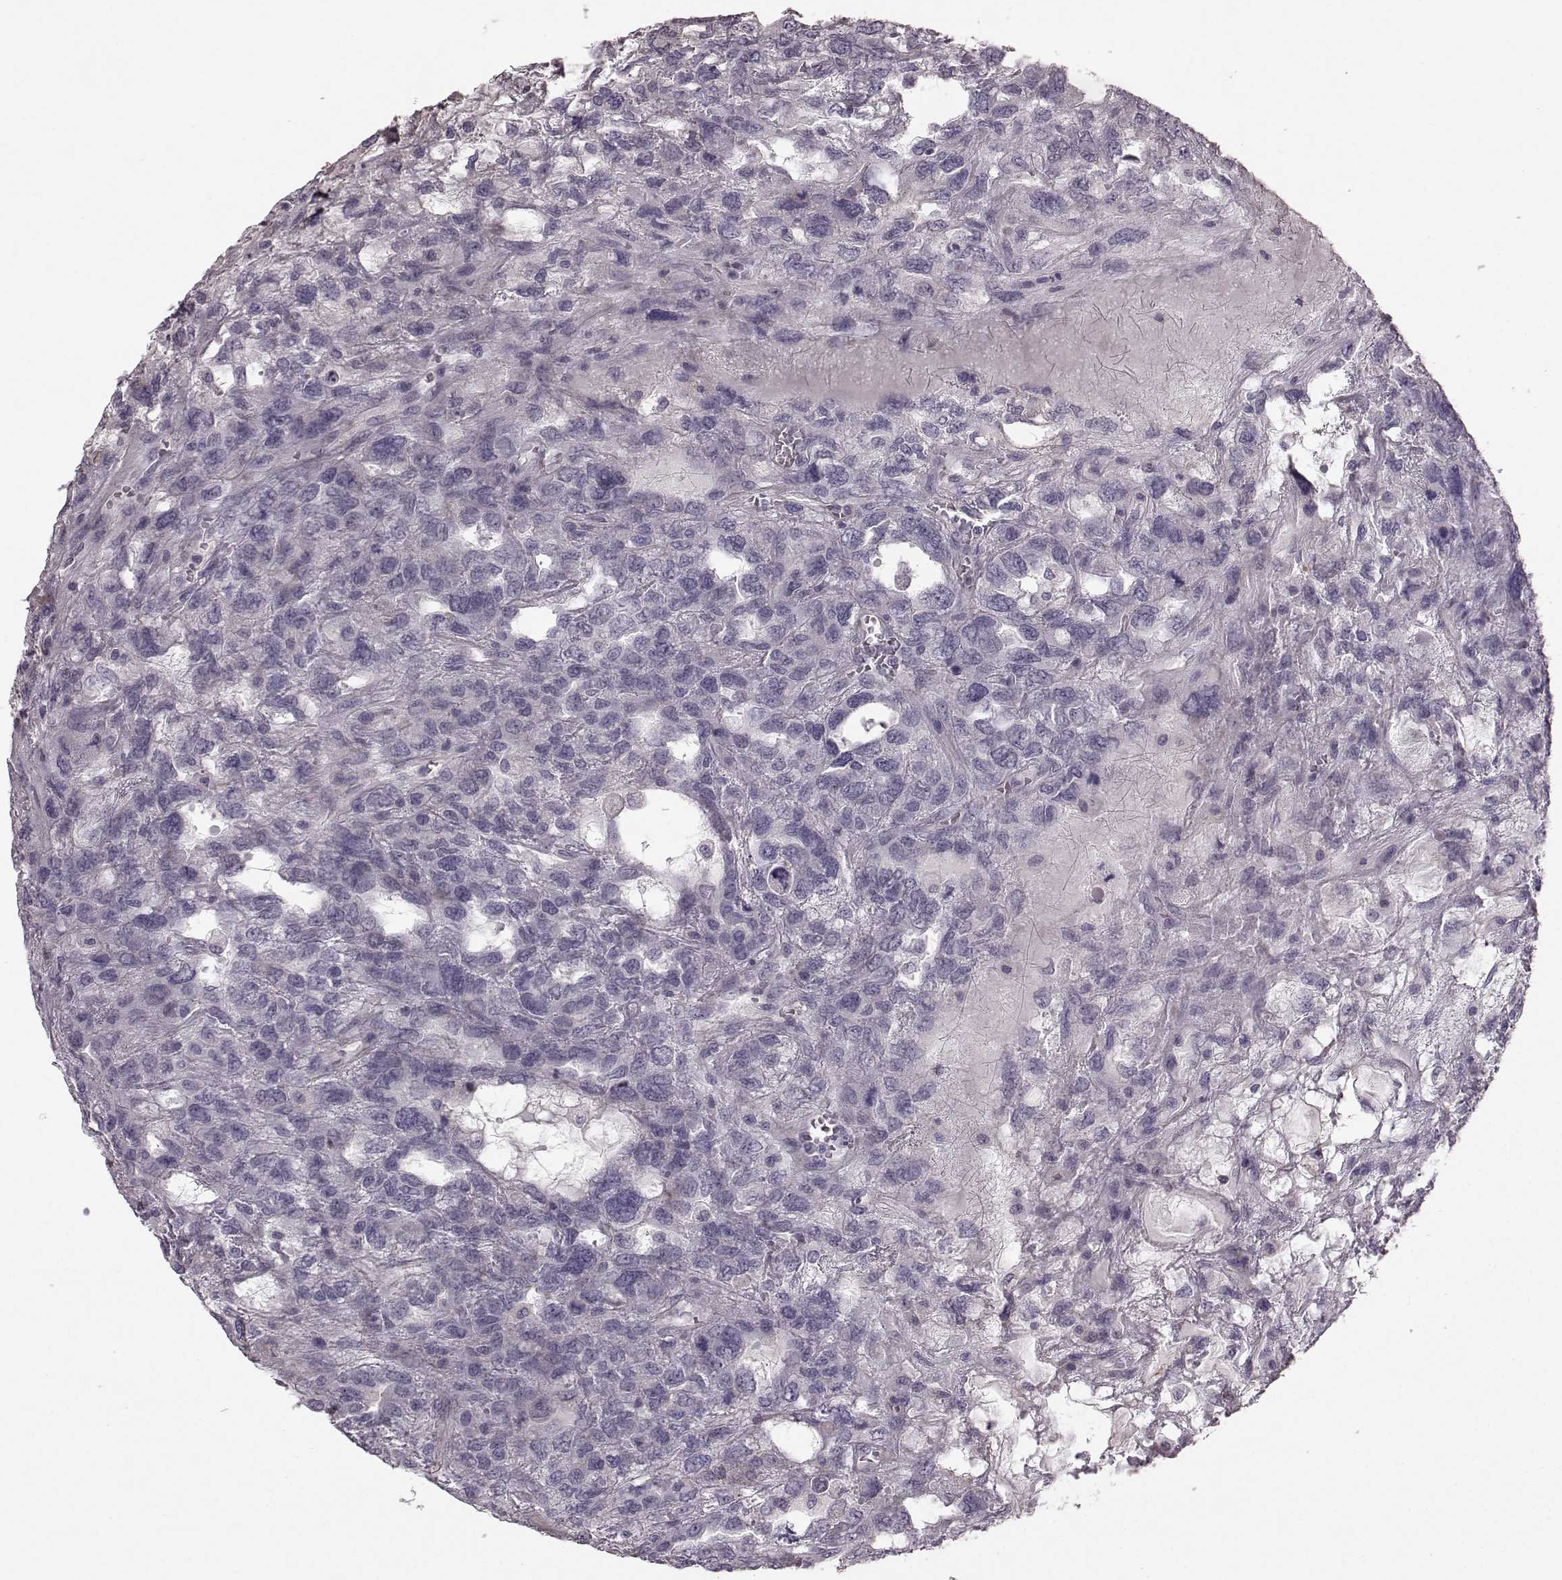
{"staining": {"intensity": "negative", "quantity": "none", "location": "none"}, "tissue": "testis cancer", "cell_type": "Tumor cells", "image_type": "cancer", "snomed": [{"axis": "morphology", "description": "Seminoma, NOS"}, {"axis": "topography", "description": "Testis"}], "caption": "This photomicrograph is of seminoma (testis) stained with immunohistochemistry (IHC) to label a protein in brown with the nuclei are counter-stained blue. There is no staining in tumor cells.", "gene": "PDCD1", "patient": {"sex": "male", "age": 52}}